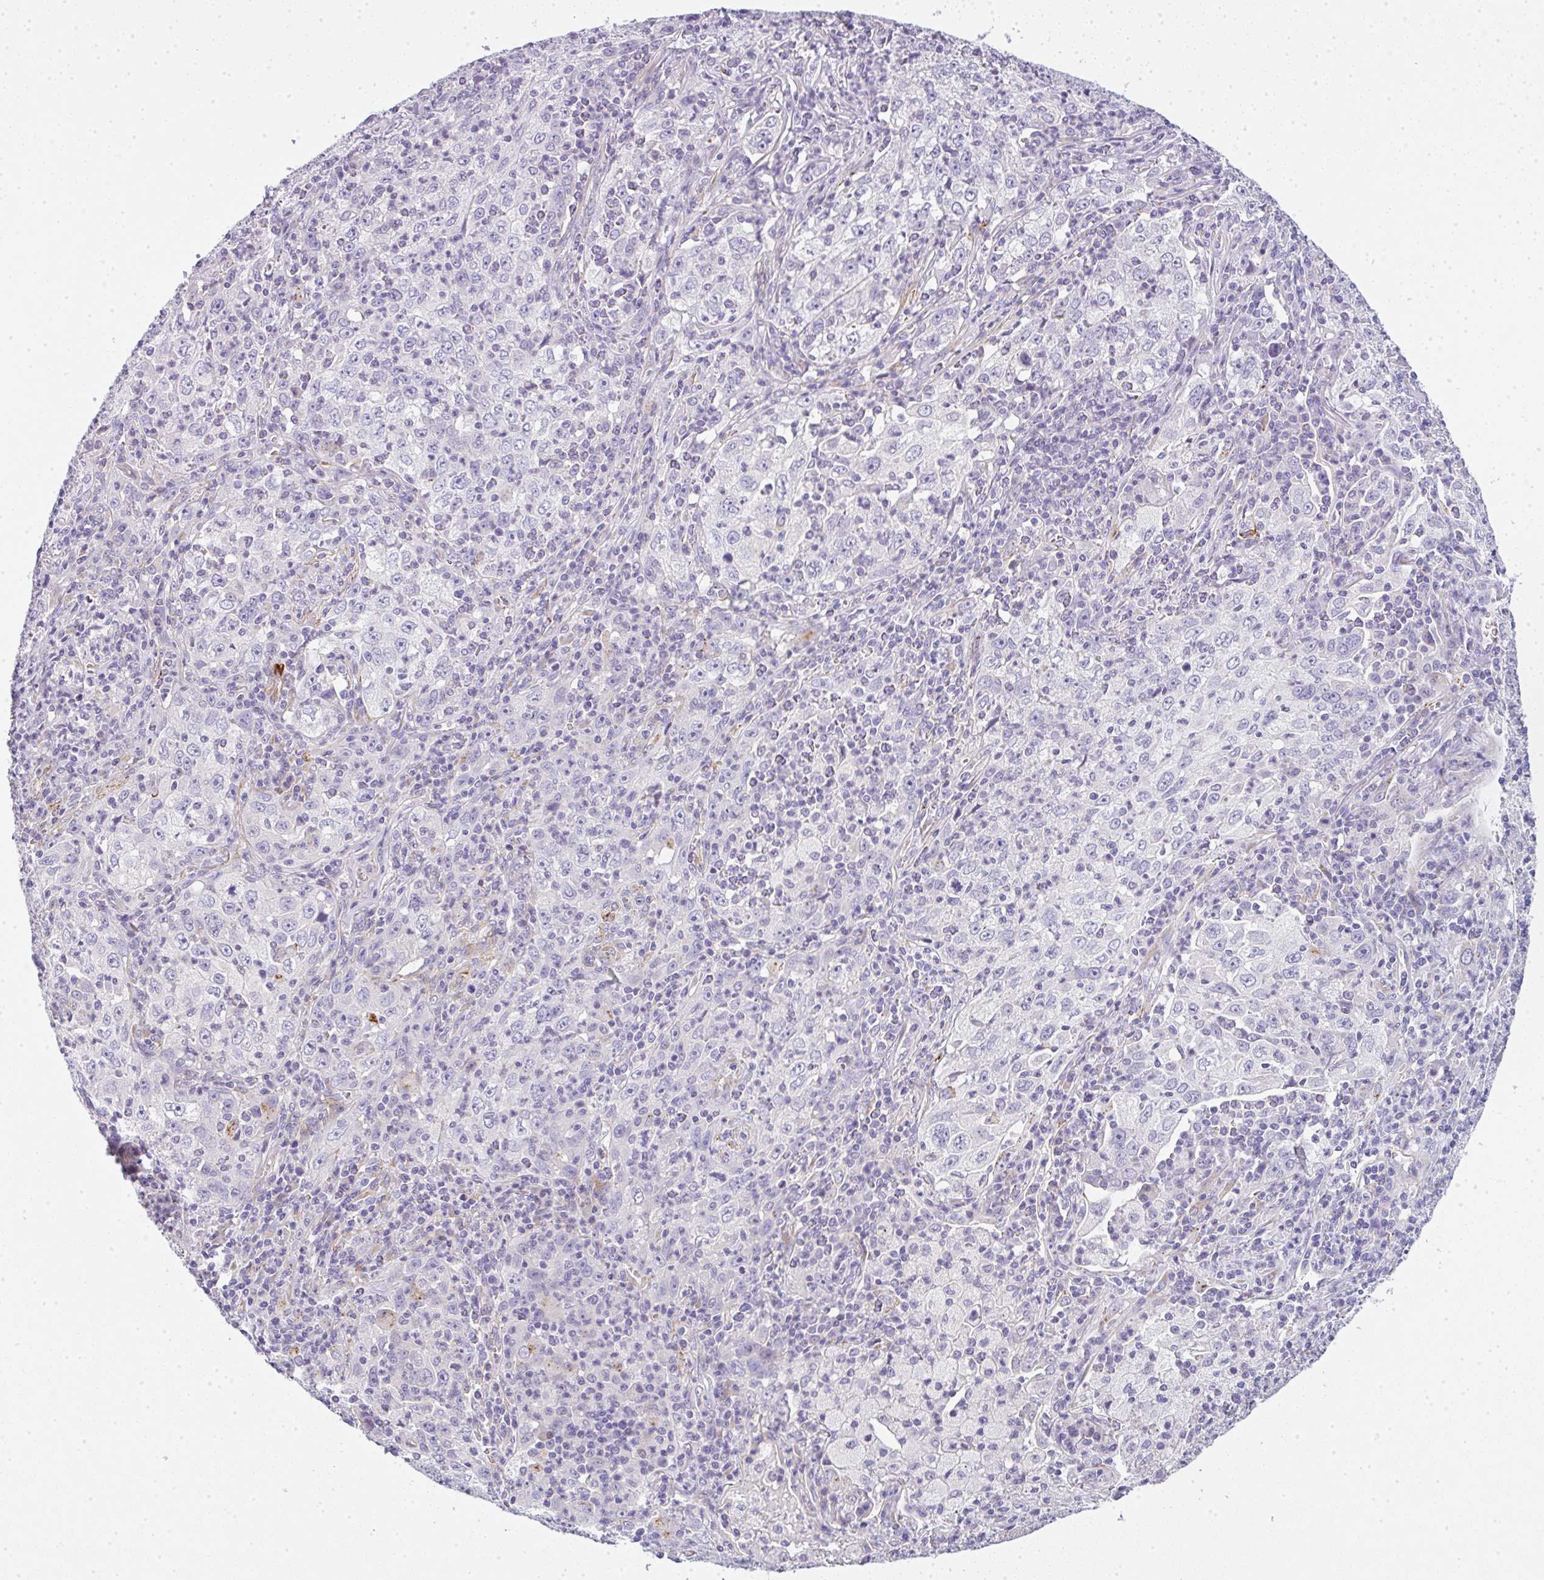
{"staining": {"intensity": "negative", "quantity": "none", "location": "none"}, "tissue": "lung cancer", "cell_type": "Tumor cells", "image_type": "cancer", "snomed": [{"axis": "morphology", "description": "Squamous cell carcinoma, NOS"}, {"axis": "topography", "description": "Lung"}], "caption": "IHC photomicrograph of neoplastic tissue: human lung squamous cell carcinoma stained with DAB reveals no significant protein expression in tumor cells. (Stains: DAB immunohistochemistry with hematoxylin counter stain, Microscopy: brightfield microscopy at high magnification).", "gene": "LPAR4", "patient": {"sex": "male", "age": 71}}